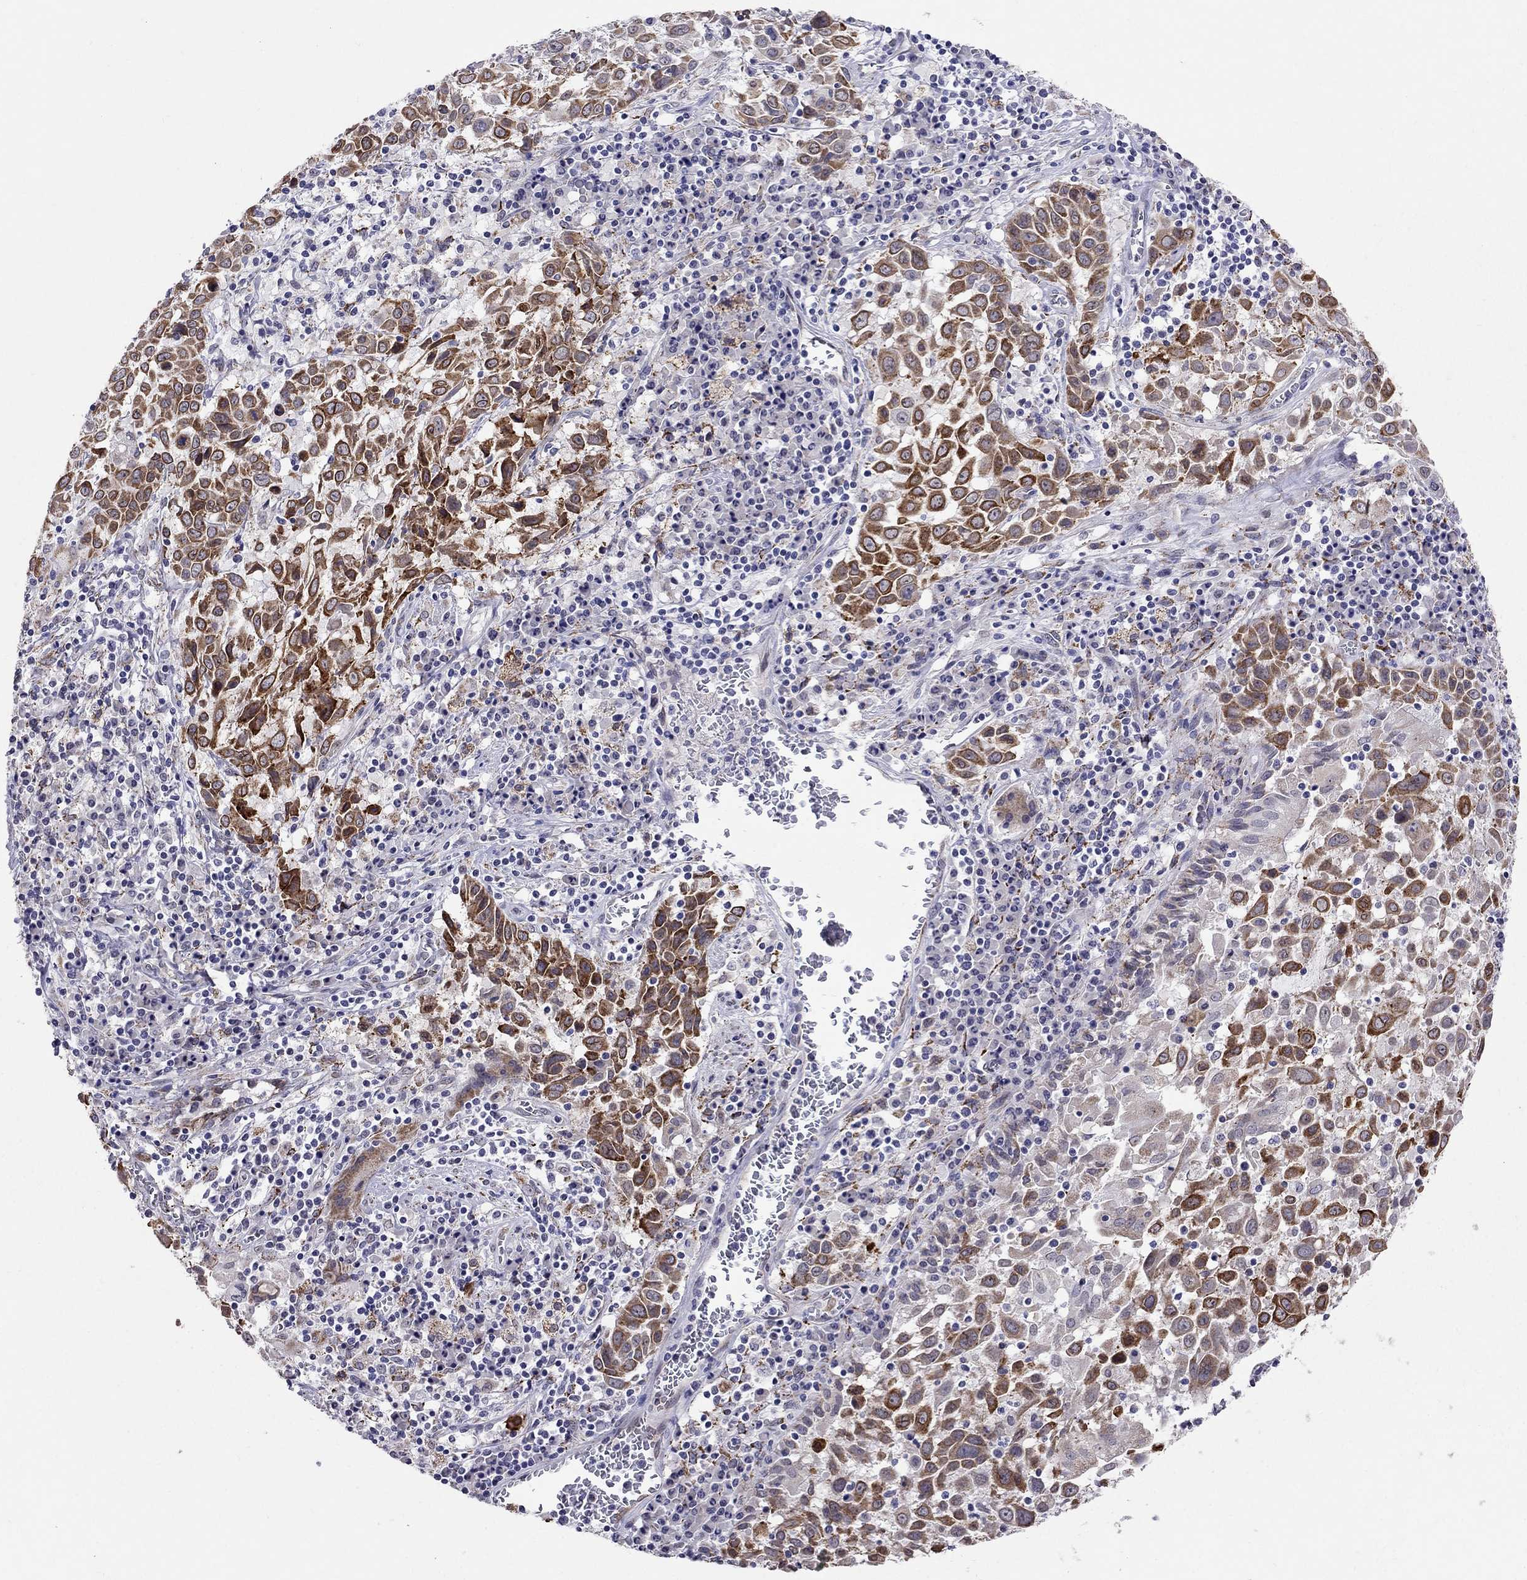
{"staining": {"intensity": "strong", "quantity": "25%-75%", "location": "cytoplasmic/membranous"}, "tissue": "lung cancer", "cell_type": "Tumor cells", "image_type": "cancer", "snomed": [{"axis": "morphology", "description": "Squamous cell carcinoma, NOS"}, {"axis": "topography", "description": "Lung"}], "caption": "A micrograph showing strong cytoplasmic/membranous positivity in about 25%-75% of tumor cells in squamous cell carcinoma (lung), as visualized by brown immunohistochemical staining.", "gene": "MYO3B", "patient": {"sex": "male", "age": 57}}